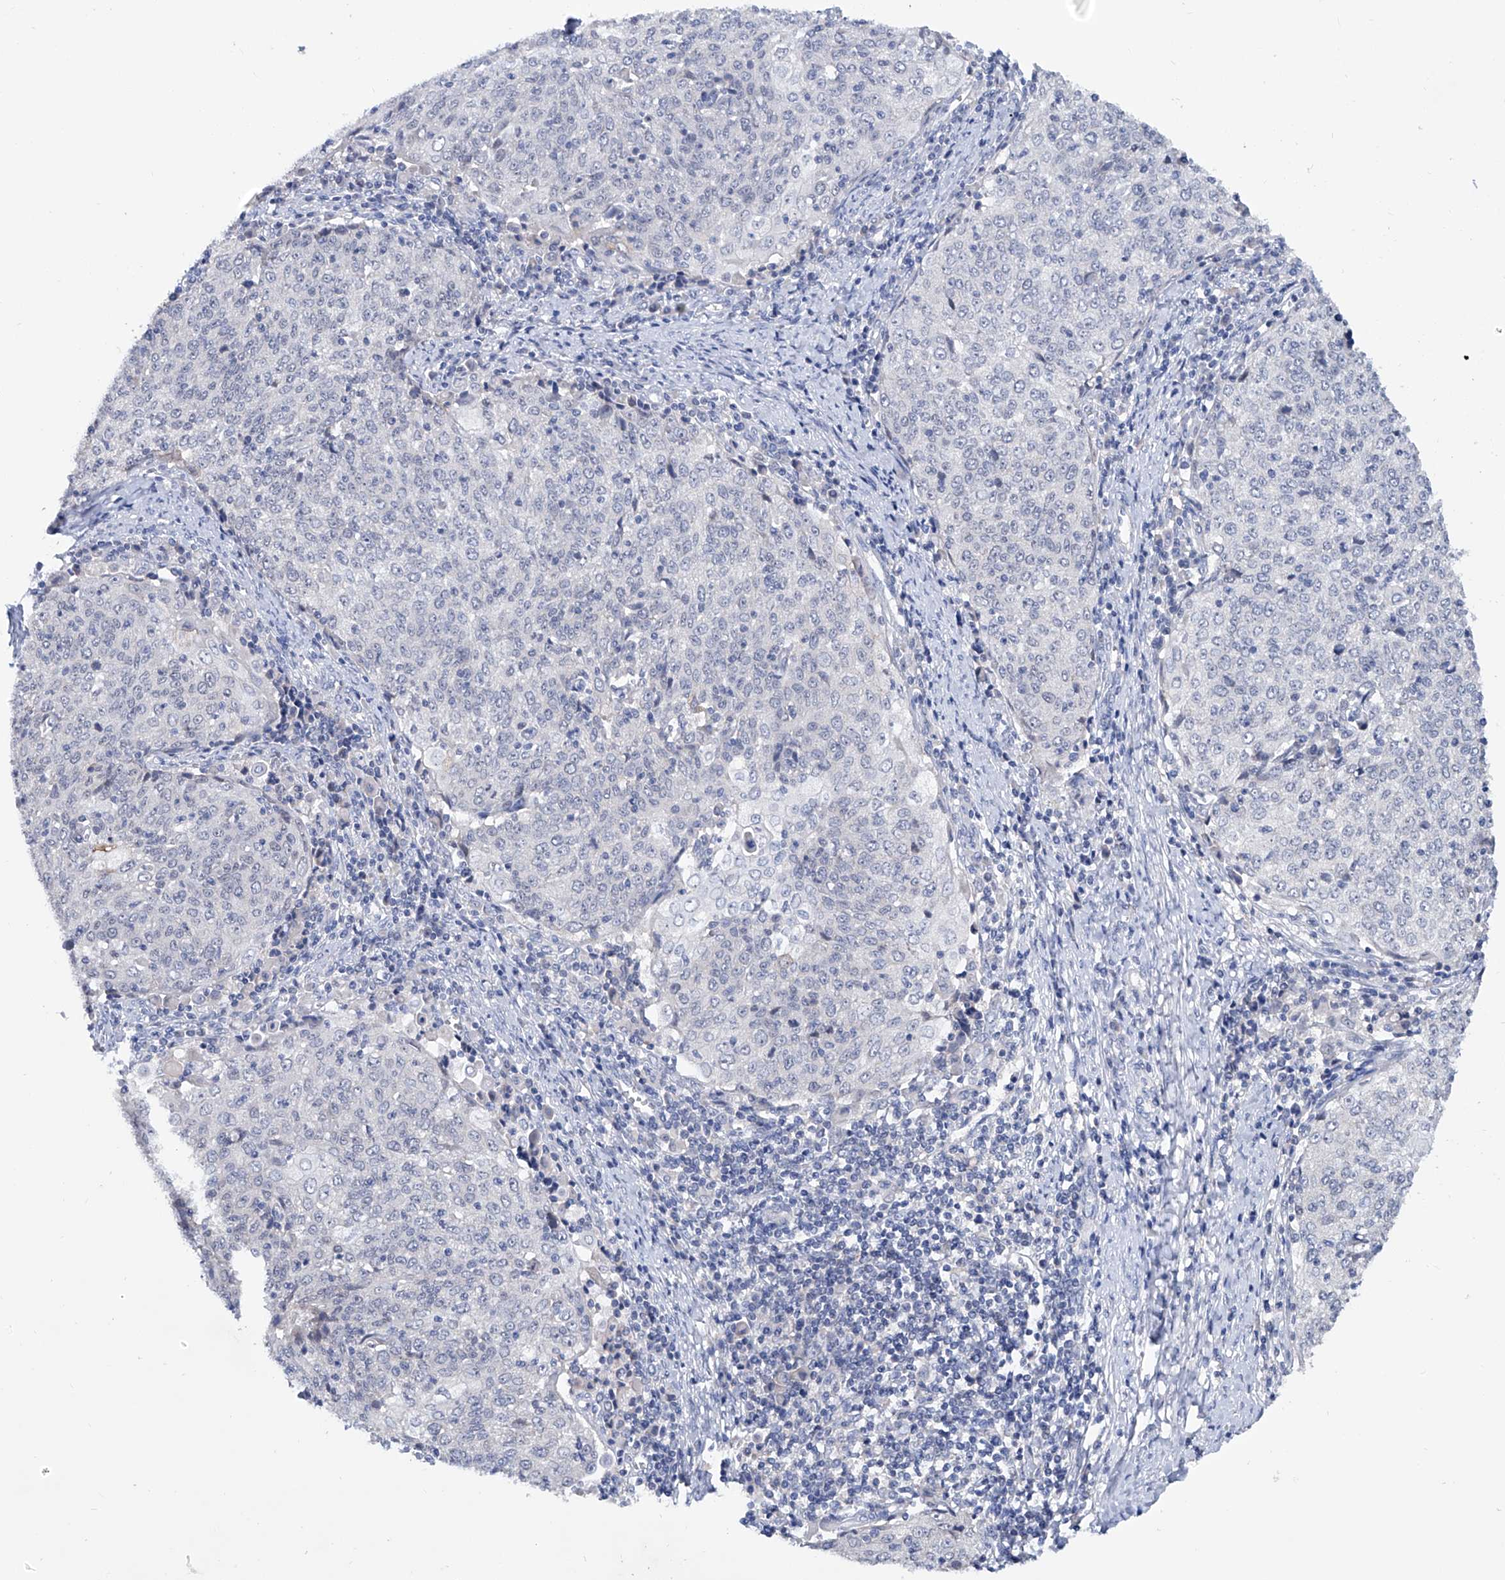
{"staining": {"intensity": "negative", "quantity": "none", "location": "none"}, "tissue": "cervical cancer", "cell_type": "Tumor cells", "image_type": "cancer", "snomed": [{"axis": "morphology", "description": "Squamous cell carcinoma, NOS"}, {"axis": "topography", "description": "Cervix"}], "caption": "Immunohistochemistry (IHC) micrograph of neoplastic tissue: cervical cancer (squamous cell carcinoma) stained with DAB shows no significant protein positivity in tumor cells. The staining is performed using DAB brown chromogen with nuclei counter-stained in using hematoxylin.", "gene": "KLHL17", "patient": {"sex": "female", "age": 48}}